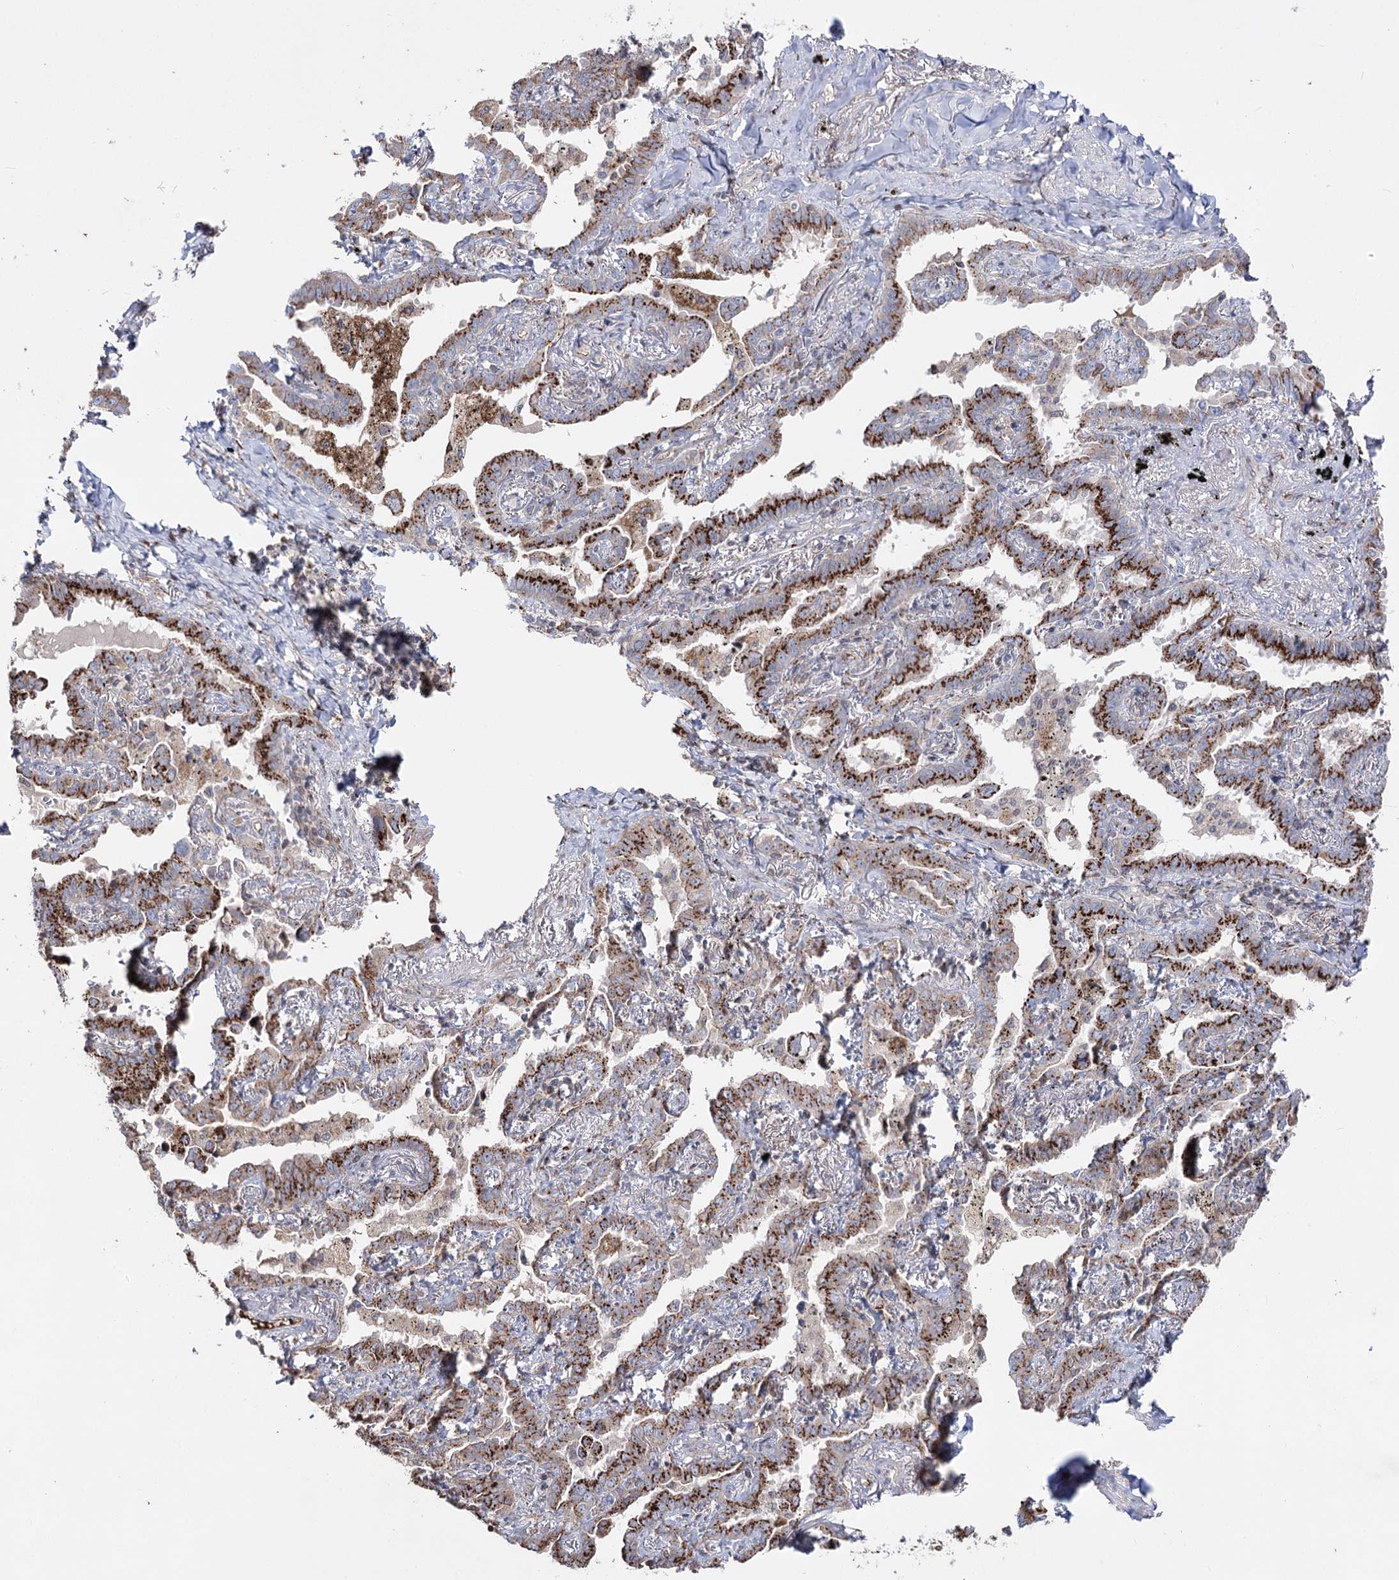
{"staining": {"intensity": "strong", "quantity": "25%-75%", "location": "cytoplasmic/membranous"}, "tissue": "lung cancer", "cell_type": "Tumor cells", "image_type": "cancer", "snomed": [{"axis": "morphology", "description": "Adenocarcinoma, NOS"}, {"axis": "topography", "description": "Lung"}], "caption": "Brown immunohistochemical staining in lung cancer (adenocarcinoma) exhibits strong cytoplasmic/membranous staining in approximately 25%-75% of tumor cells.", "gene": "ARHGAP20", "patient": {"sex": "male", "age": 67}}